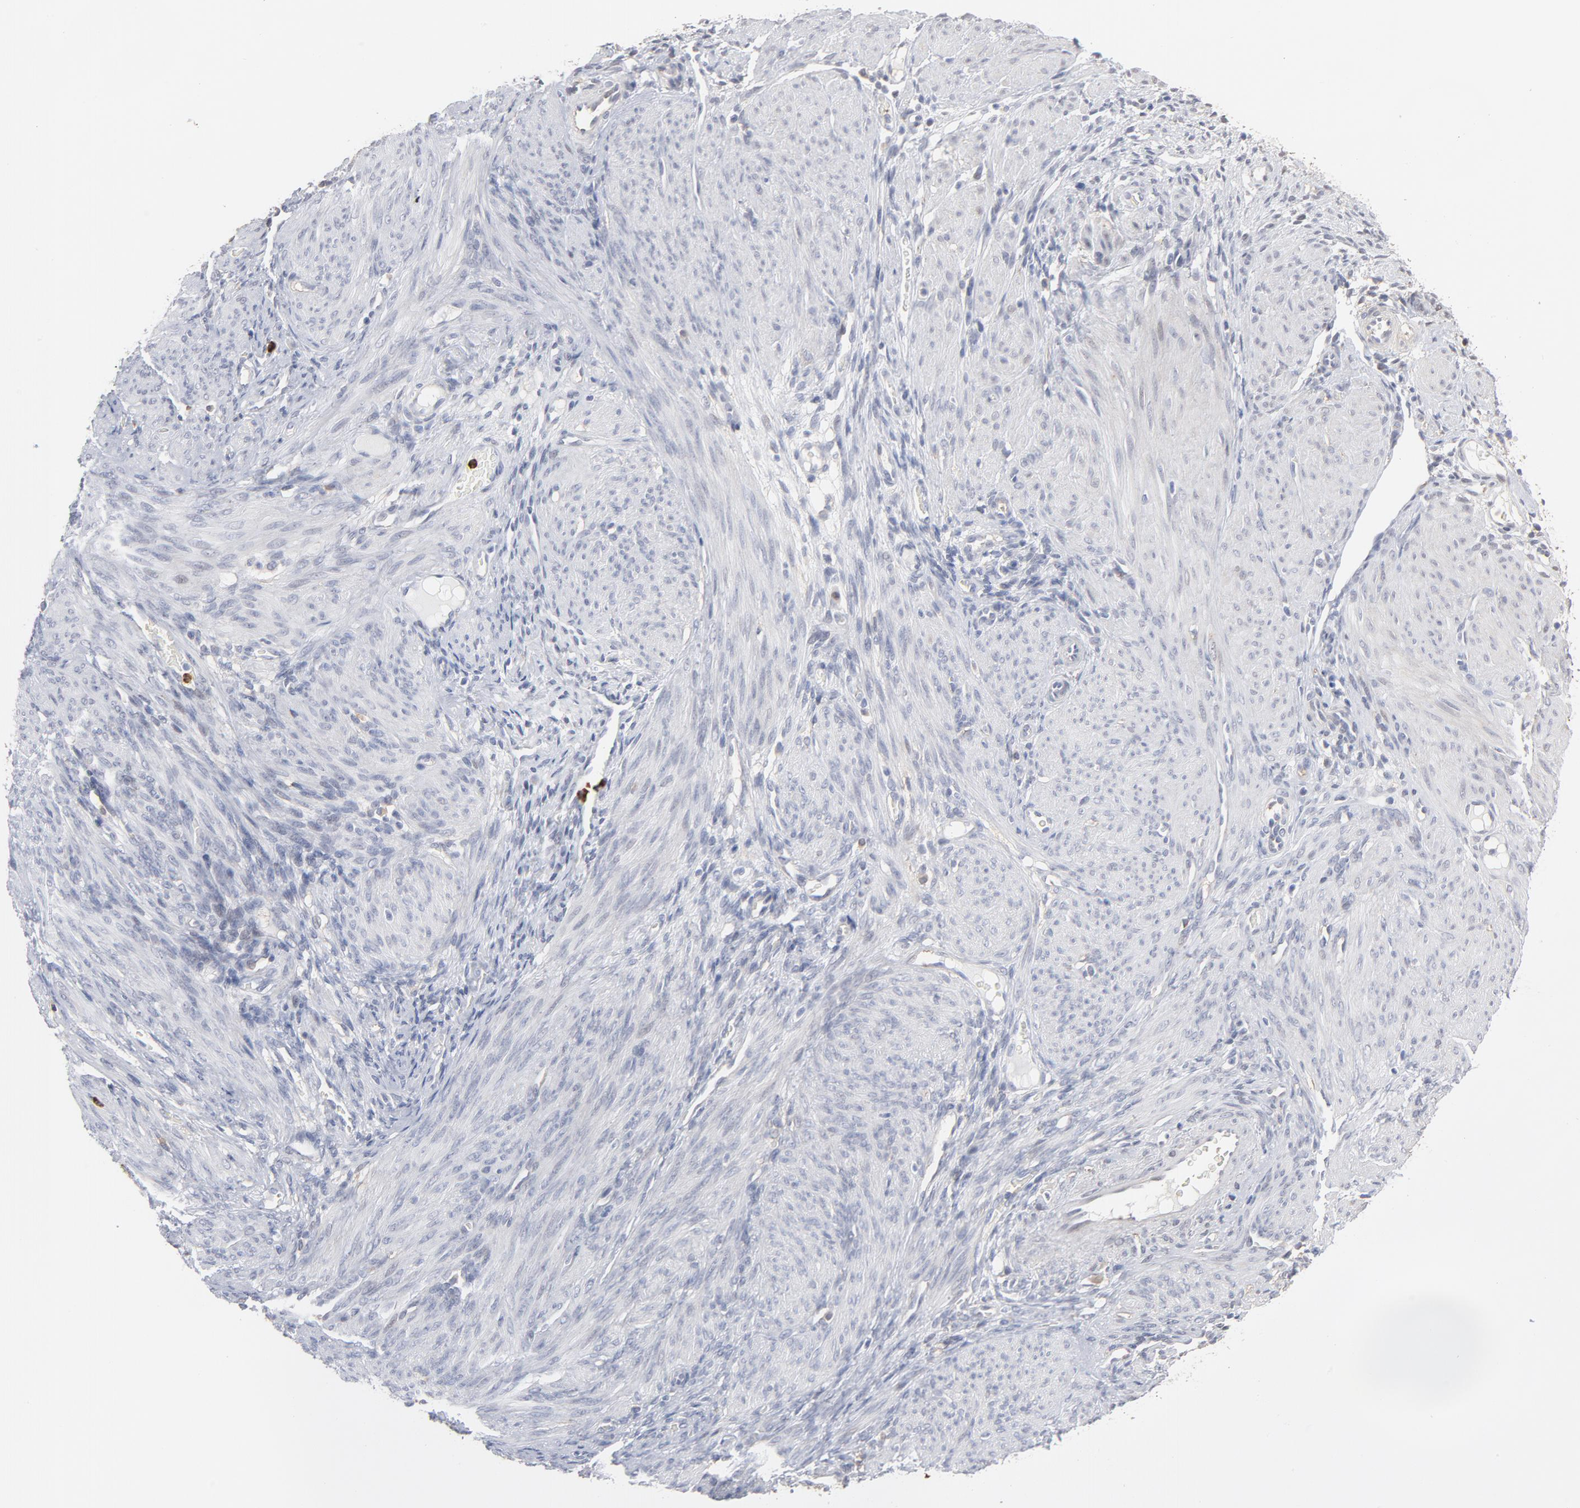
{"staining": {"intensity": "negative", "quantity": "none", "location": "none"}, "tissue": "endometrium", "cell_type": "Cells in endometrial stroma", "image_type": "normal", "snomed": [{"axis": "morphology", "description": "Normal tissue, NOS"}, {"axis": "topography", "description": "Endometrium"}], "caption": "IHC photomicrograph of unremarkable human endometrium stained for a protein (brown), which exhibits no positivity in cells in endometrial stroma. (DAB IHC visualized using brightfield microscopy, high magnification).", "gene": "PNMA1", "patient": {"sex": "female", "age": 72}}